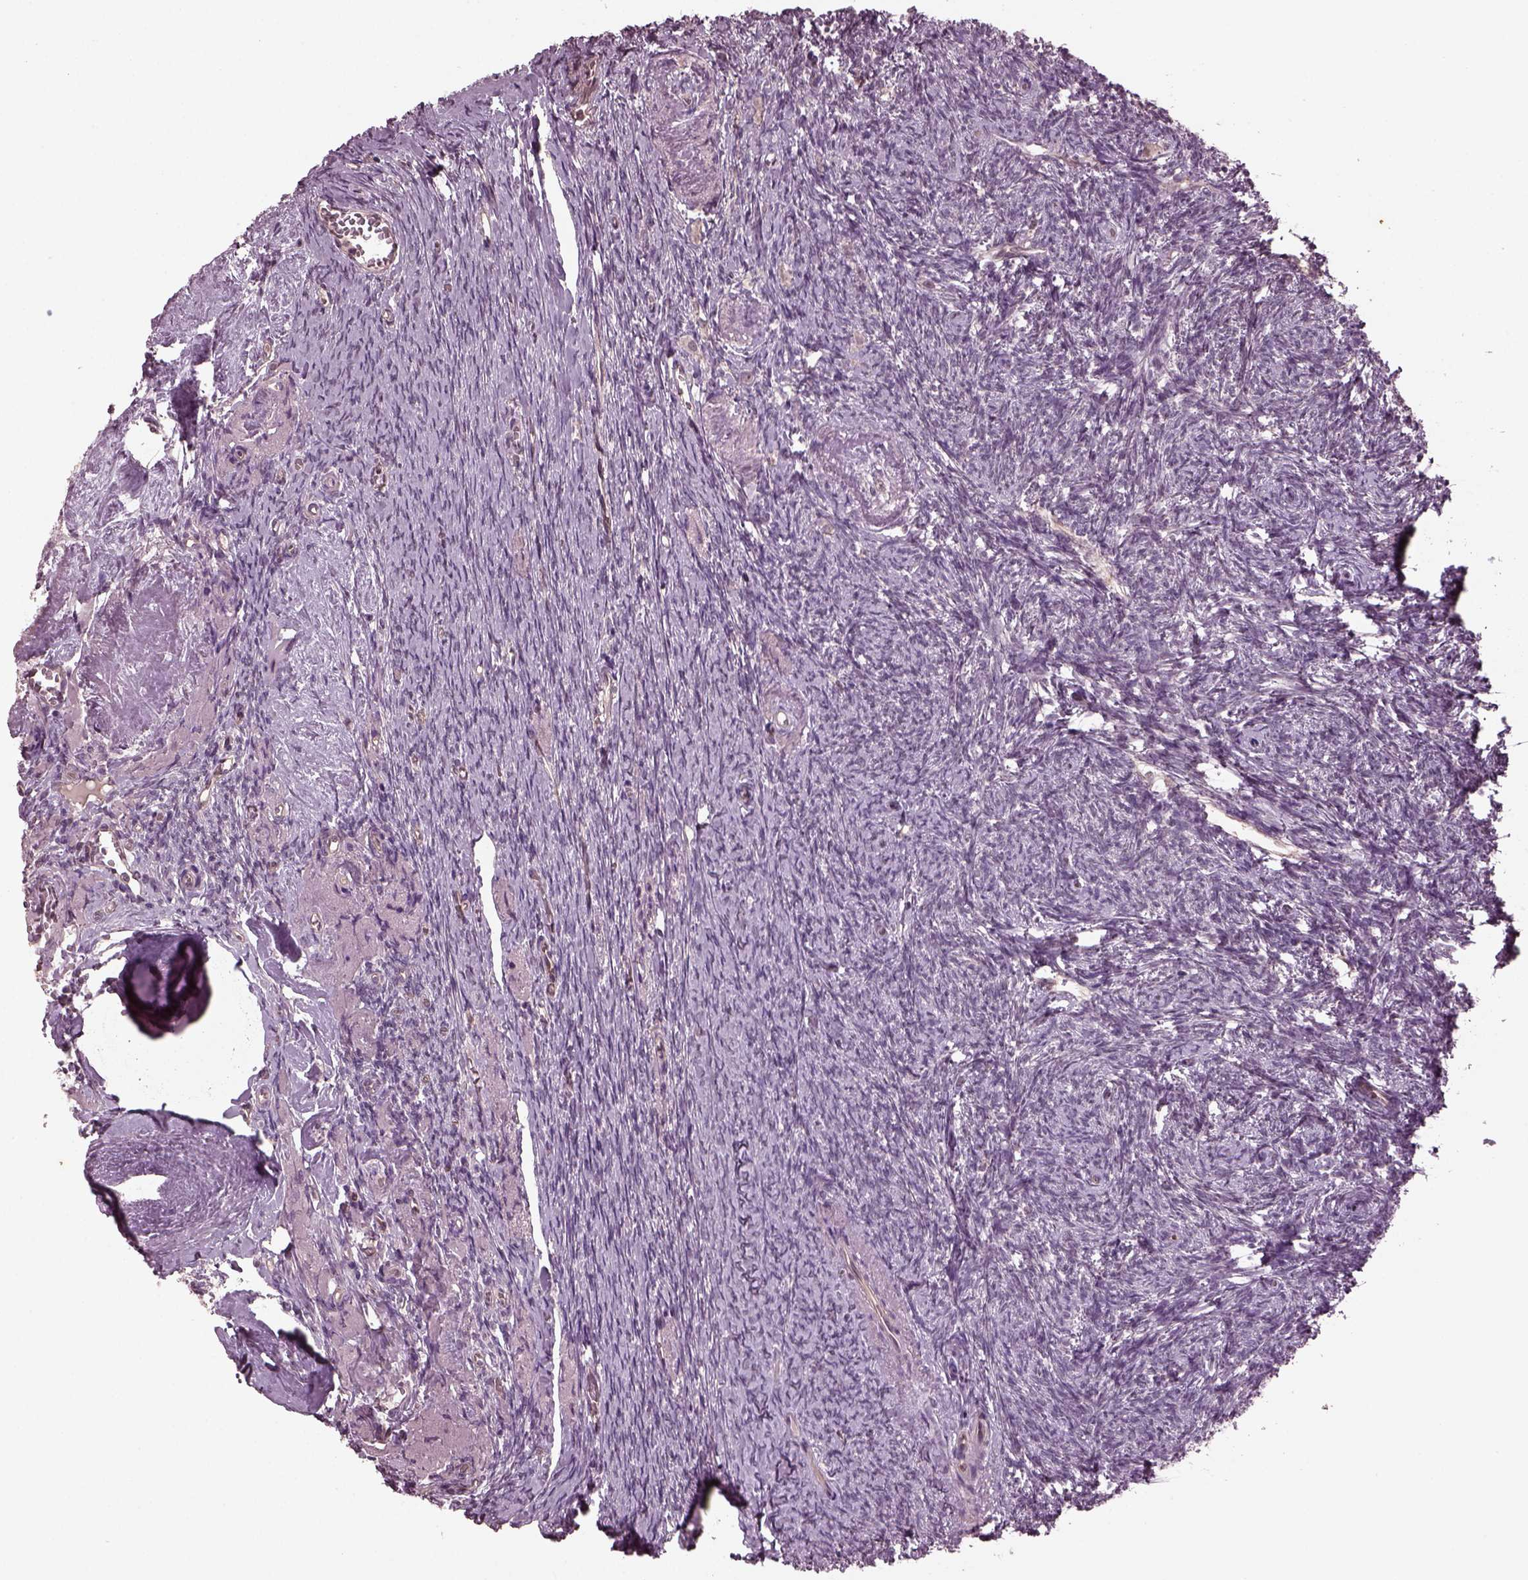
{"staining": {"intensity": "weak", "quantity": "<25%", "location": "cytoplasmic/membranous"}, "tissue": "ovary", "cell_type": "Follicle cells", "image_type": "normal", "snomed": [{"axis": "morphology", "description": "Normal tissue, NOS"}, {"axis": "topography", "description": "Ovary"}], "caption": "A high-resolution histopathology image shows immunohistochemistry staining of unremarkable ovary, which shows no significant positivity in follicle cells.", "gene": "GNRH1", "patient": {"sex": "female", "age": 72}}